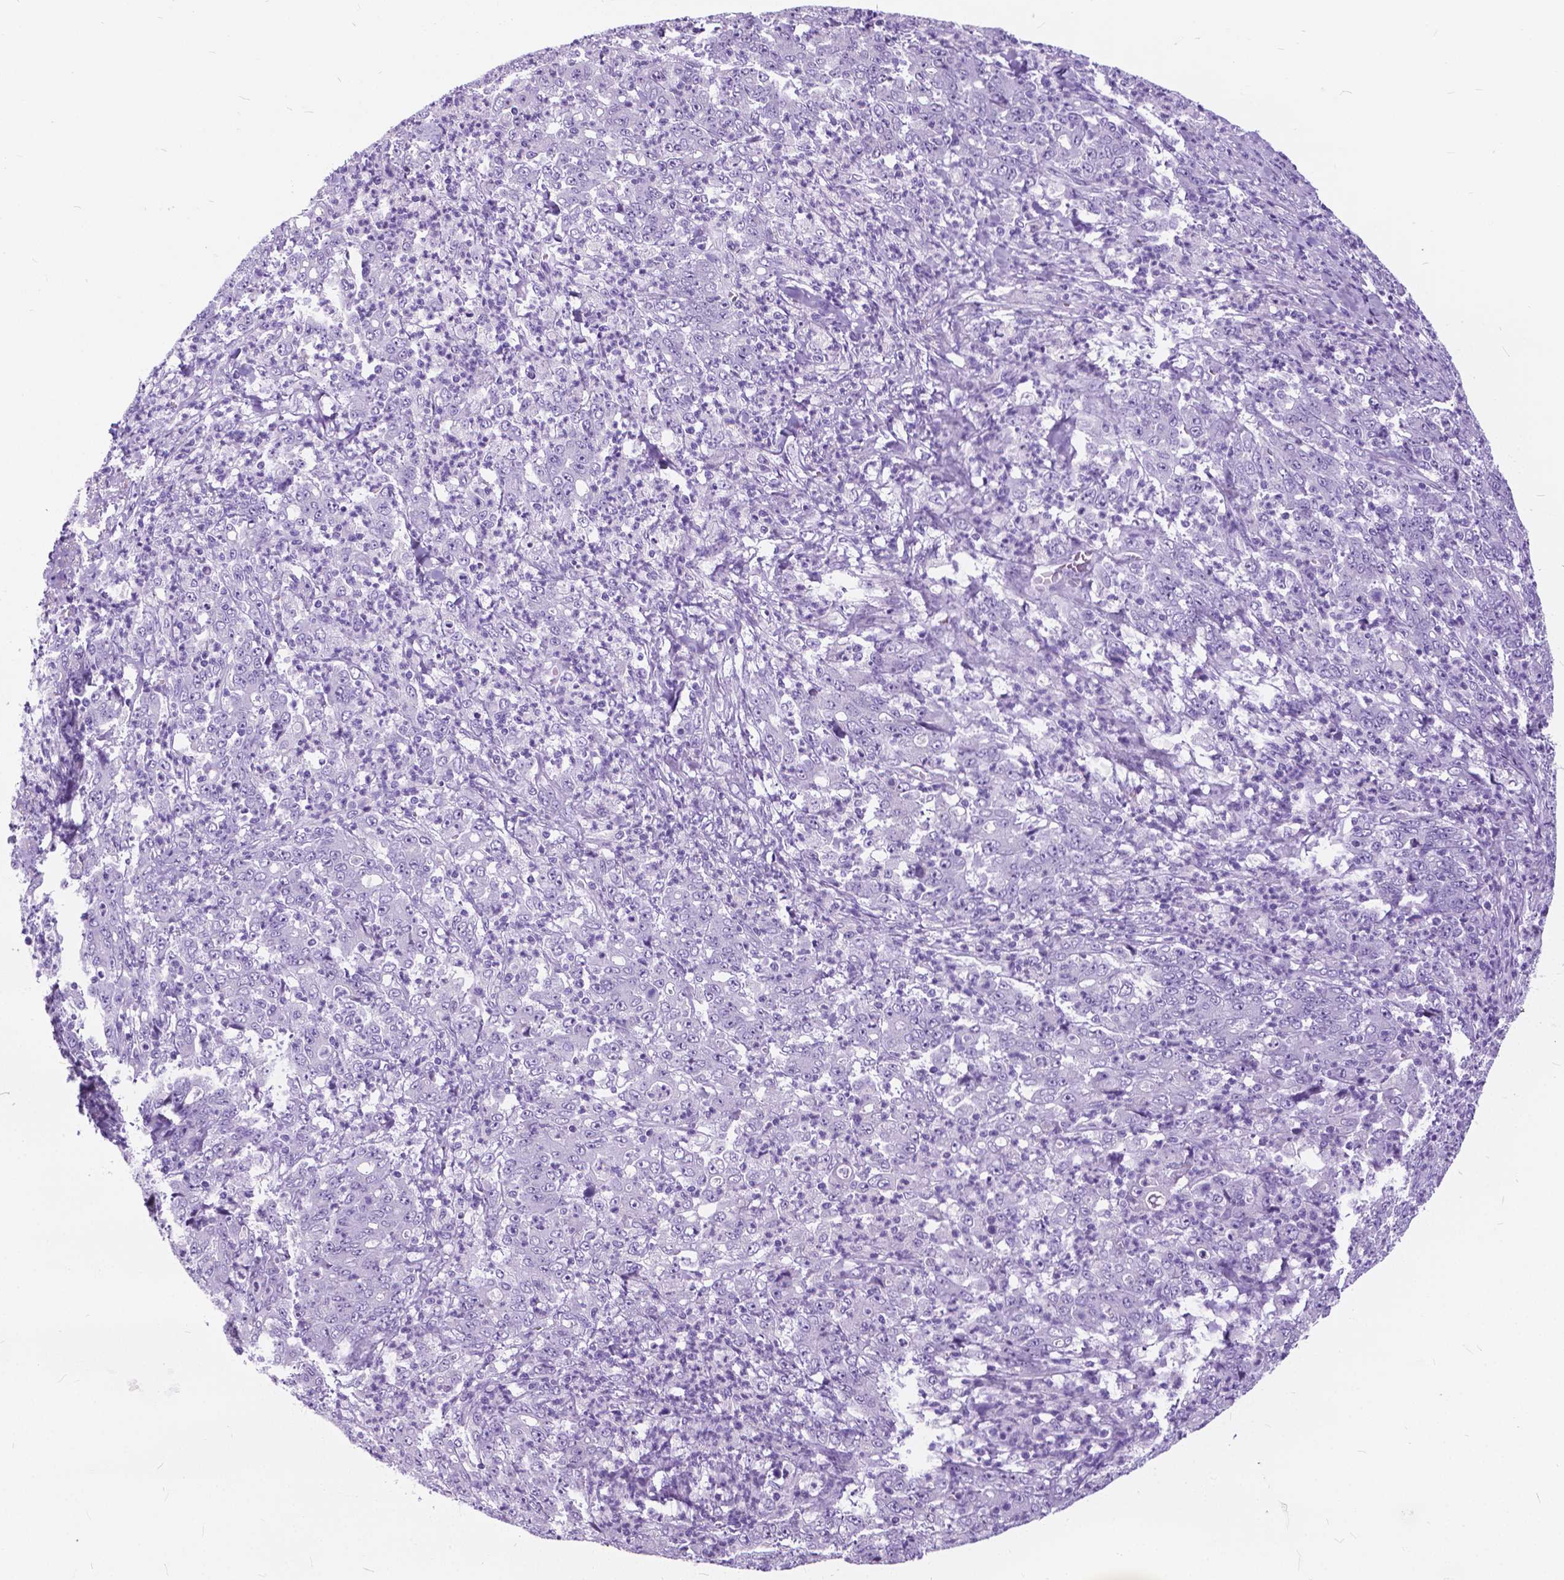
{"staining": {"intensity": "negative", "quantity": "none", "location": "none"}, "tissue": "stomach cancer", "cell_type": "Tumor cells", "image_type": "cancer", "snomed": [{"axis": "morphology", "description": "Adenocarcinoma, NOS"}, {"axis": "topography", "description": "Stomach, lower"}], "caption": "A high-resolution micrograph shows immunohistochemistry staining of stomach cancer (adenocarcinoma), which displays no significant positivity in tumor cells. (DAB (3,3'-diaminobenzidine) immunohistochemistry (IHC), high magnification).", "gene": "BSND", "patient": {"sex": "female", "age": 71}}